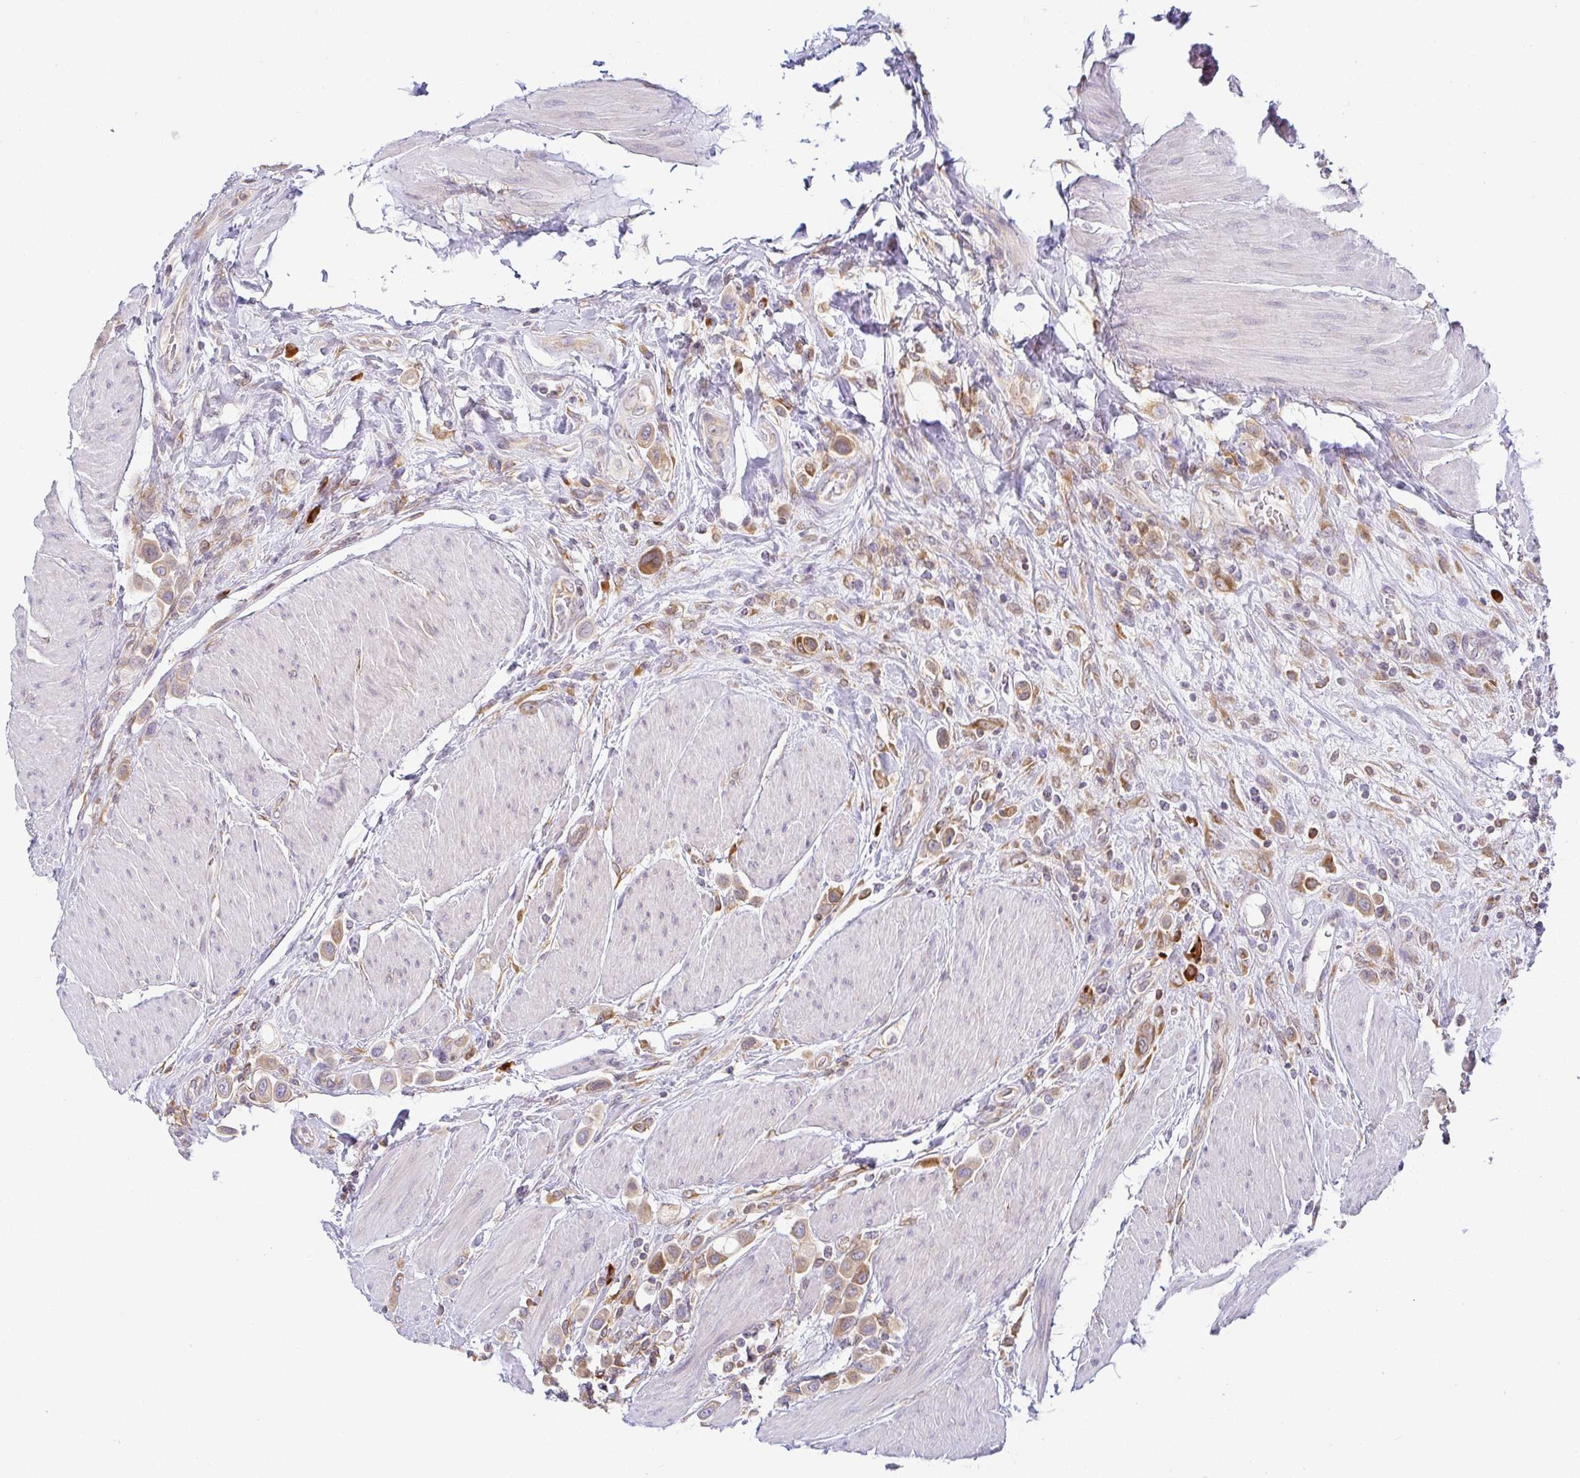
{"staining": {"intensity": "moderate", "quantity": ">75%", "location": "cytoplasmic/membranous"}, "tissue": "urothelial cancer", "cell_type": "Tumor cells", "image_type": "cancer", "snomed": [{"axis": "morphology", "description": "Urothelial carcinoma, High grade"}, {"axis": "topography", "description": "Urinary bladder"}], "caption": "IHC of high-grade urothelial carcinoma reveals medium levels of moderate cytoplasmic/membranous expression in approximately >75% of tumor cells.", "gene": "DERL2", "patient": {"sex": "male", "age": 50}}